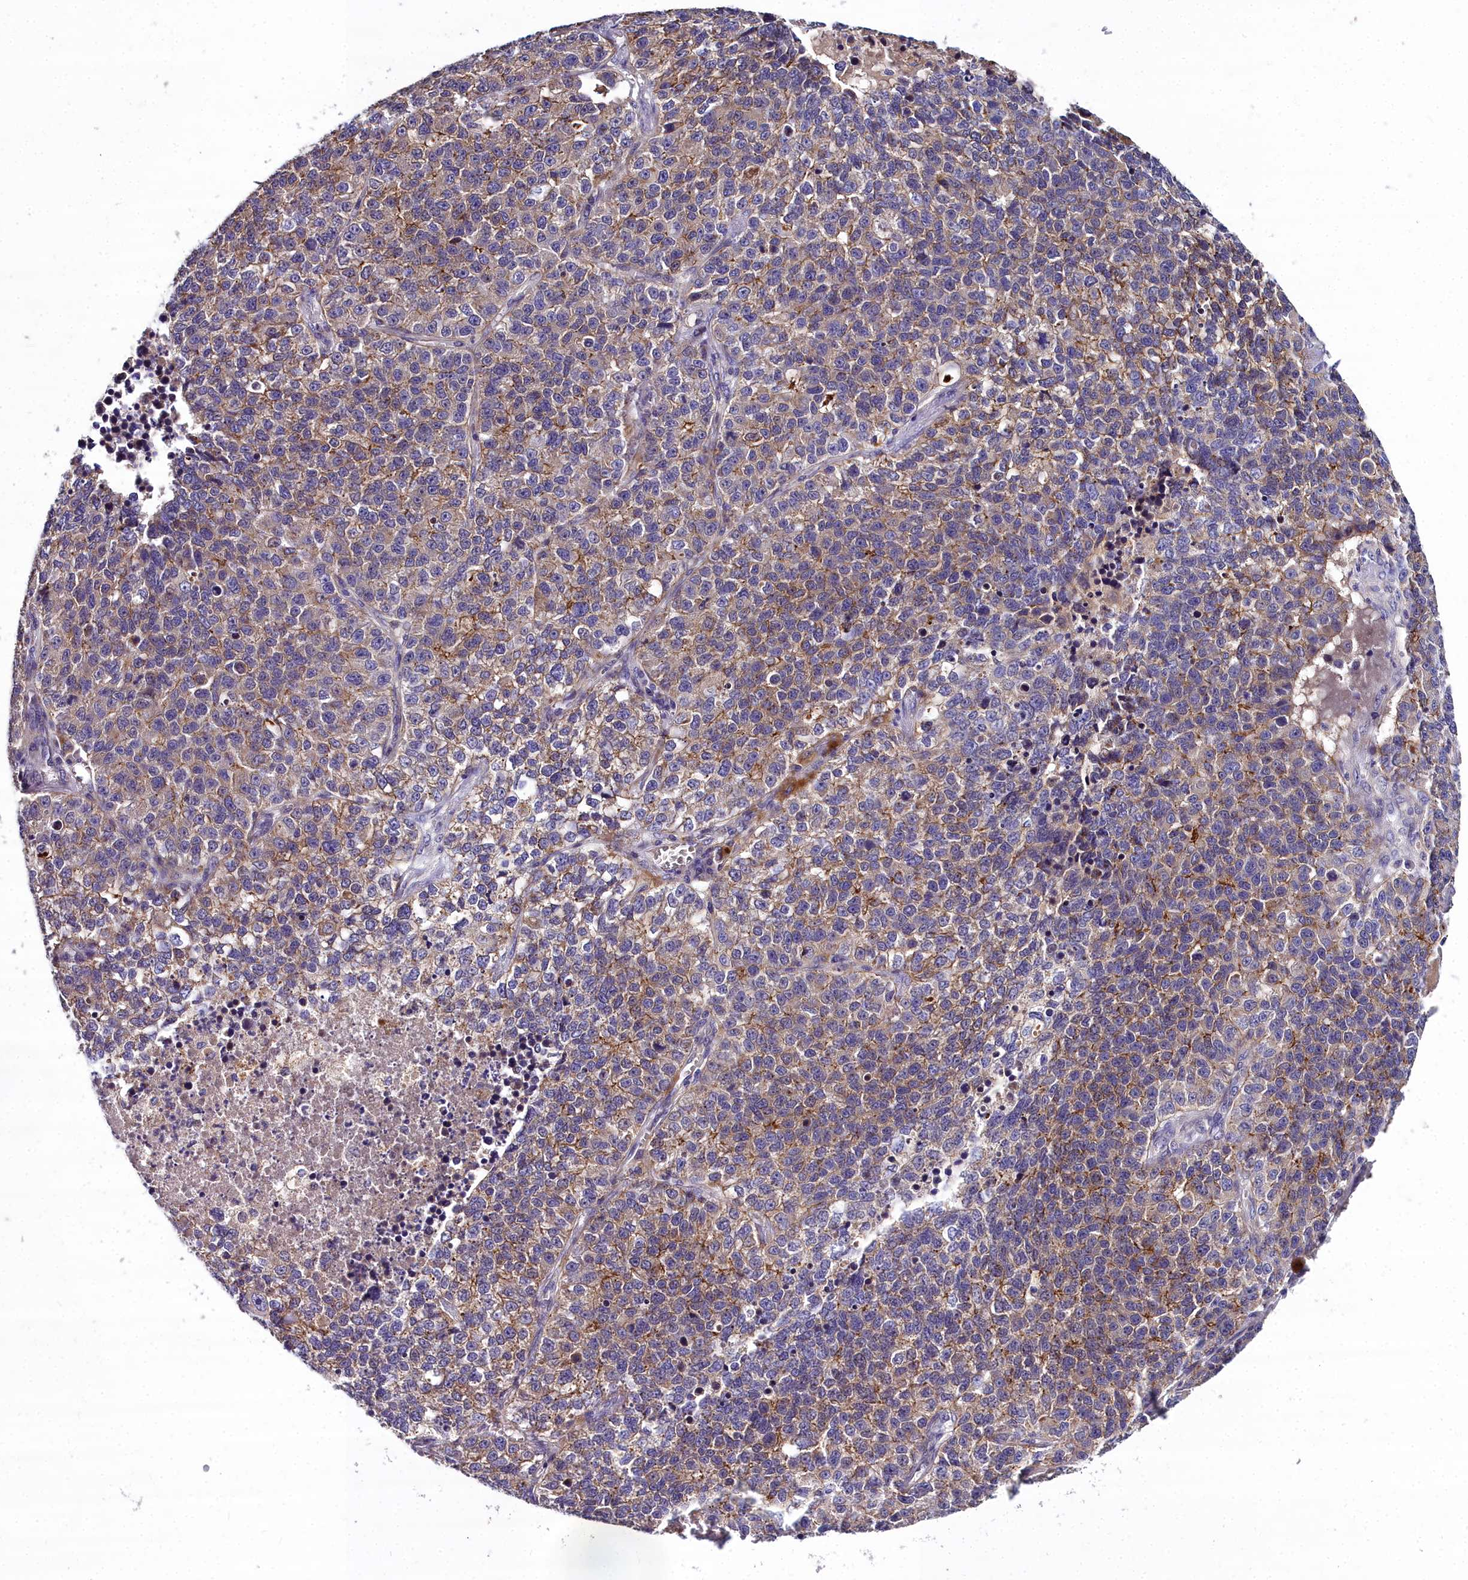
{"staining": {"intensity": "moderate", "quantity": "25%-75%", "location": "cytoplasmic/membranous"}, "tissue": "lung cancer", "cell_type": "Tumor cells", "image_type": "cancer", "snomed": [{"axis": "morphology", "description": "Adenocarcinoma, NOS"}, {"axis": "topography", "description": "Lung"}], "caption": "Immunohistochemical staining of lung cancer (adenocarcinoma) reveals medium levels of moderate cytoplasmic/membranous protein positivity in about 25%-75% of tumor cells.", "gene": "NT5M", "patient": {"sex": "male", "age": 49}}